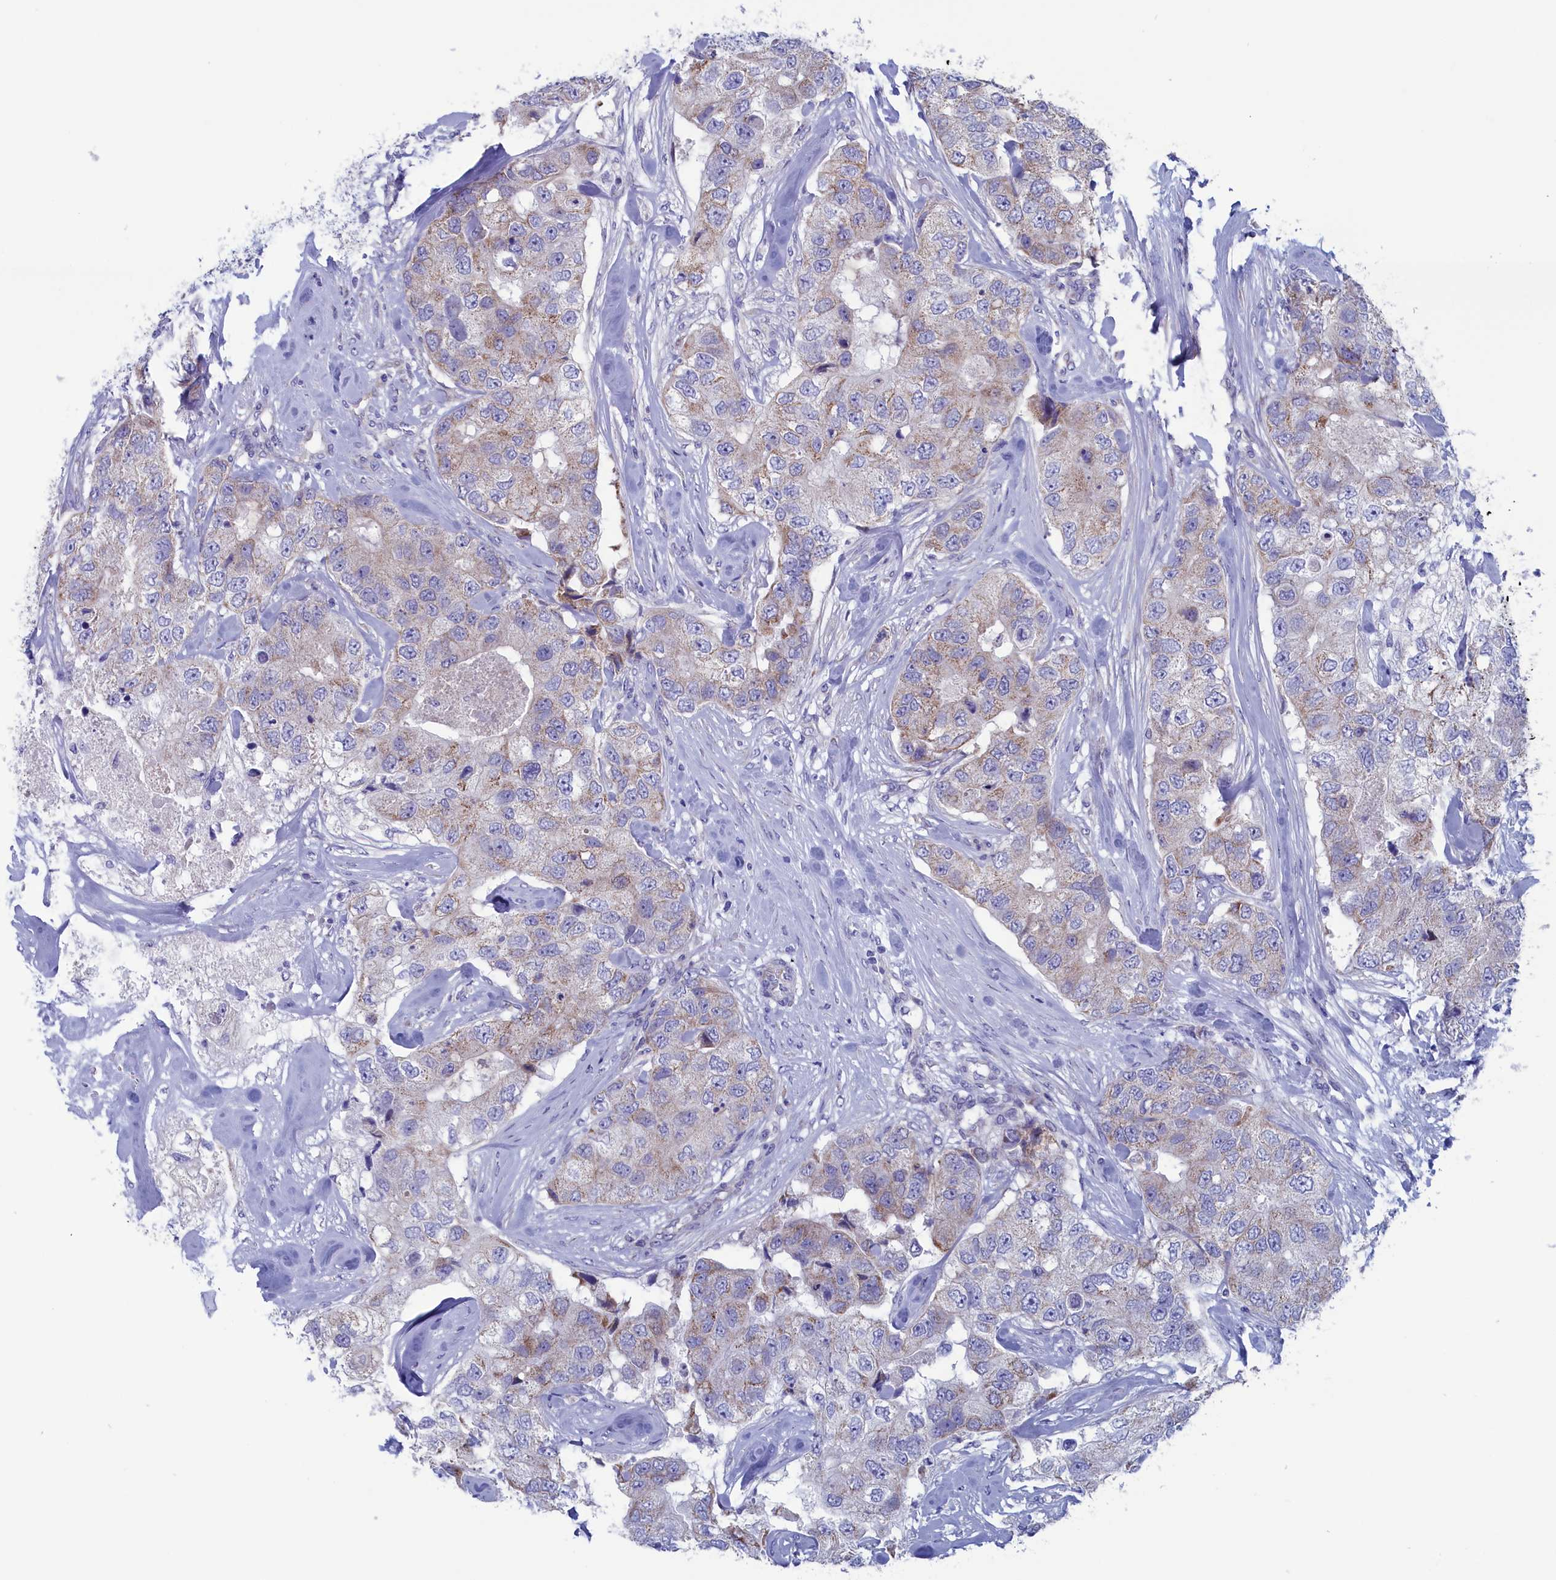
{"staining": {"intensity": "weak", "quantity": "<25%", "location": "cytoplasmic/membranous"}, "tissue": "breast cancer", "cell_type": "Tumor cells", "image_type": "cancer", "snomed": [{"axis": "morphology", "description": "Duct carcinoma"}, {"axis": "topography", "description": "Breast"}], "caption": "The micrograph displays no staining of tumor cells in infiltrating ductal carcinoma (breast). Brightfield microscopy of IHC stained with DAB (3,3'-diaminobenzidine) (brown) and hematoxylin (blue), captured at high magnification.", "gene": "NIBAN3", "patient": {"sex": "female", "age": 62}}